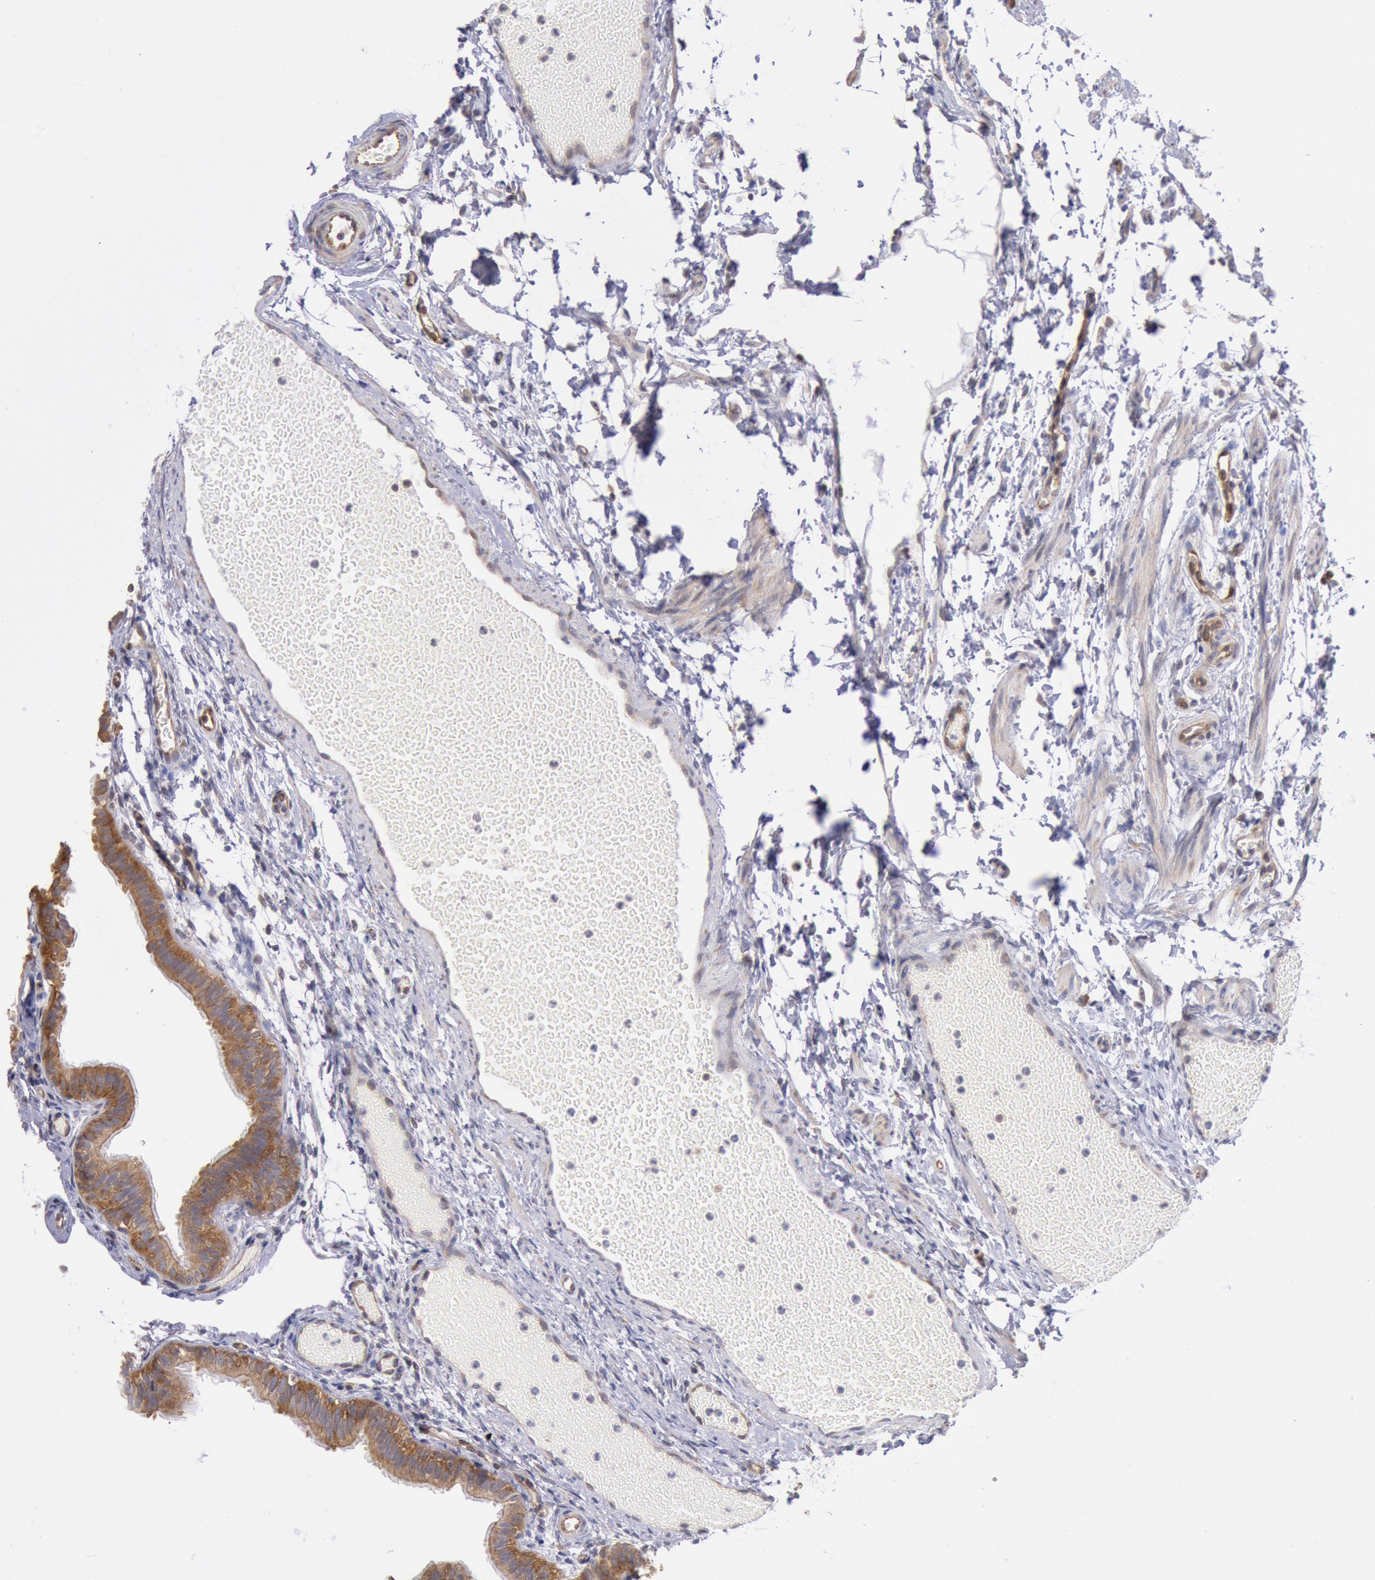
{"staining": {"intensity": "moderate", "quantity": ">75%", "location": "cytoplasmic/membranous"}, "tissue": "fallopian tube", "cell_type": "Glandular cells", "image_type": "normal", "snomed": [{"axis": "morphology", "description": "Normal tissue, NOS"}, {"axis": "morphology", "description": "Dermoid, NOS"}, {"axis": "topography", "description": "Fallopian tube"}], "caption": "The micrograph reveals immunohistochemical staining of normal fallopian tube. There is moderate cytoplasmic/membranous positivity is seen in about >75% of glandular cells. The protein of interest is stained brown, and the nuclei are stained in blue (DAB IHC with brightfield microscopy, high magnification).", "gene": "DRG1", "patient": {"sex": "female", "age": 33}}